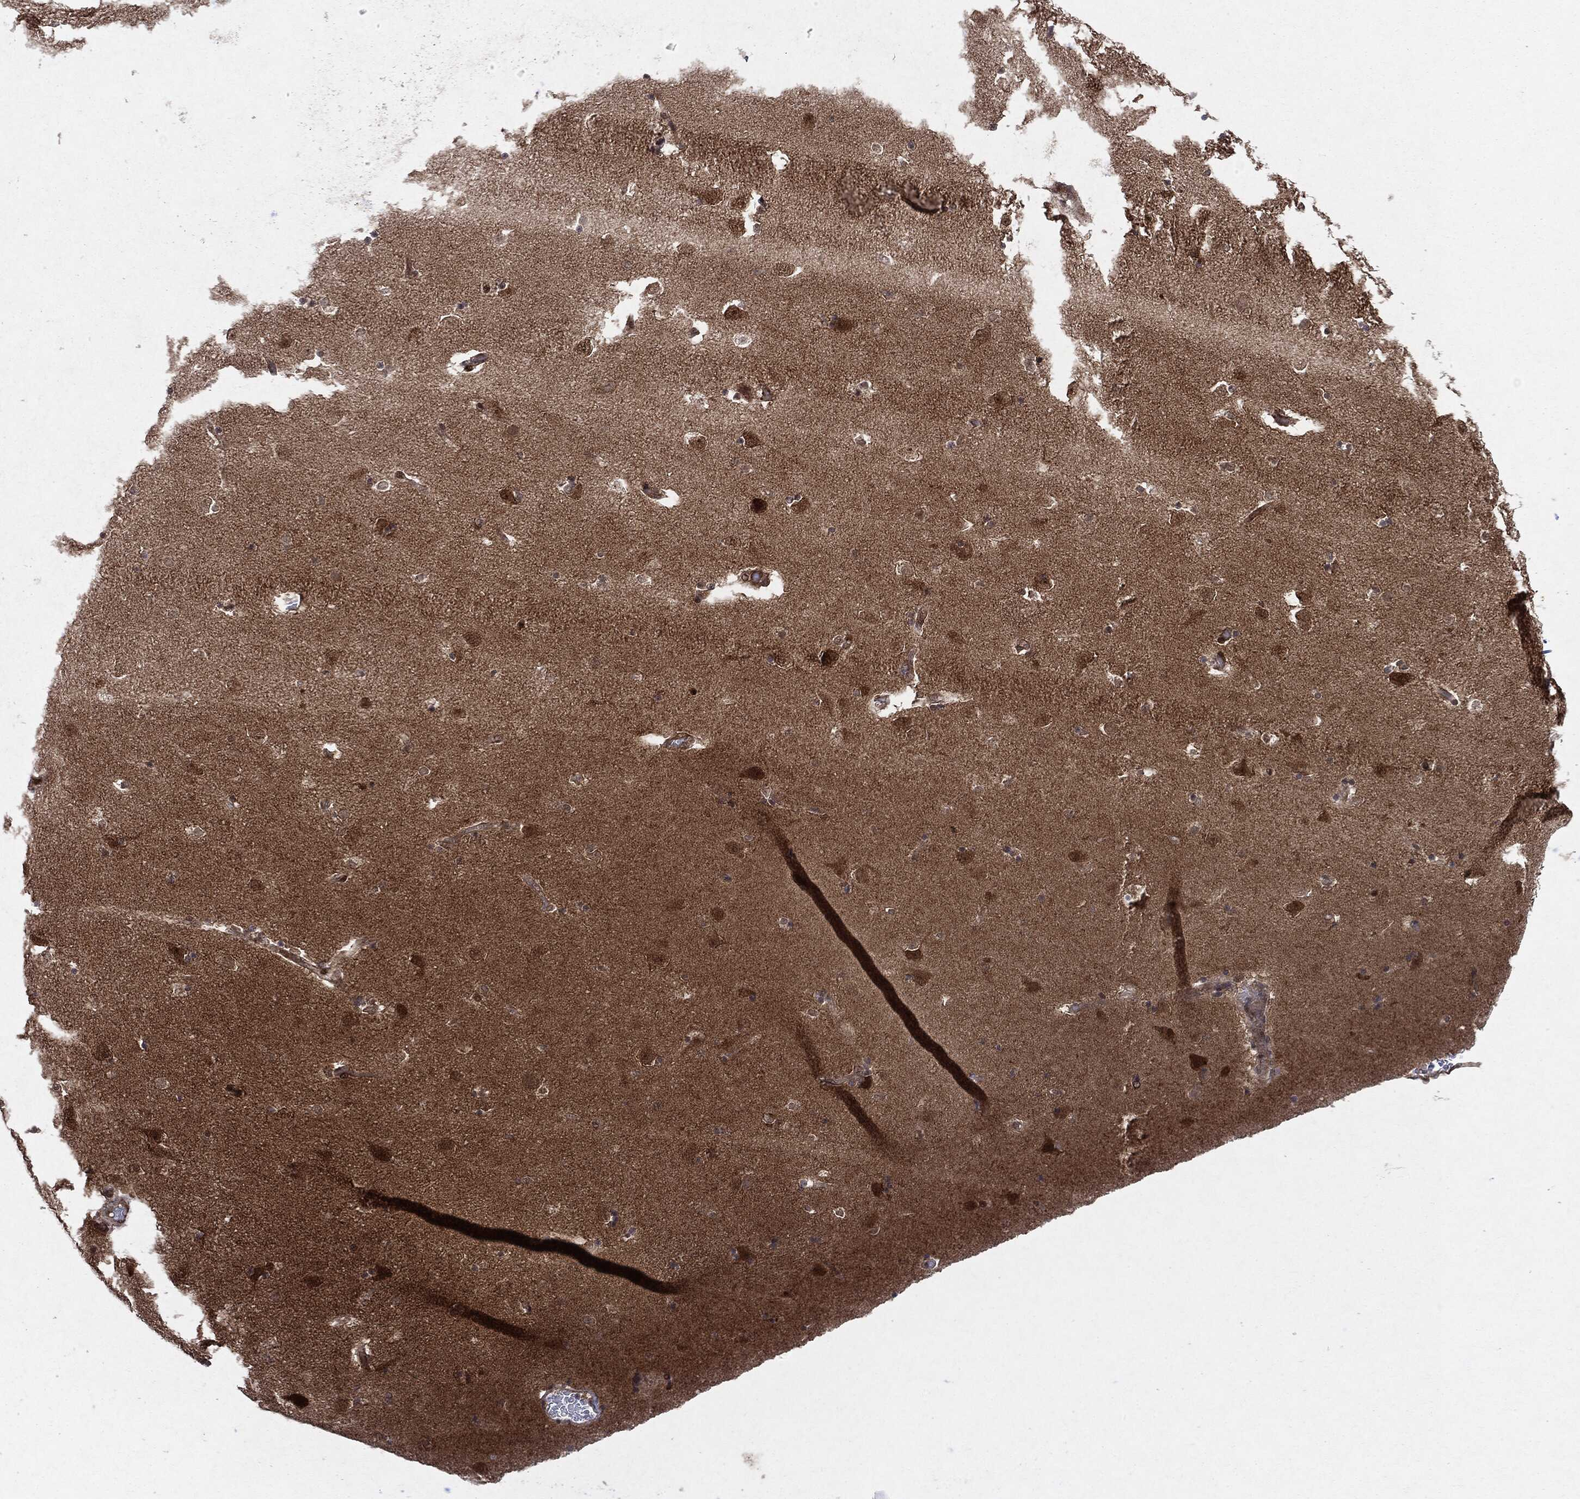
{"staining": {"intensity": "negative", "quantity": "none", "location": "none"}, "tissue": "caudate", "cell_type": "Glial cells", "image_type": "normal", "snomed": [{"axis": "morphology", "description": "Normal tissue, NOS"}, {"axis": "topography", "description": "Lateral ventricle wall"}], "caption": "An immunohistochemistry (IHC) image of unremarkable caudate is shown. There is no staining in glial cells of caudate.", "gene": "OTUB1", "patient": {"sex": "male", "age": 51}}